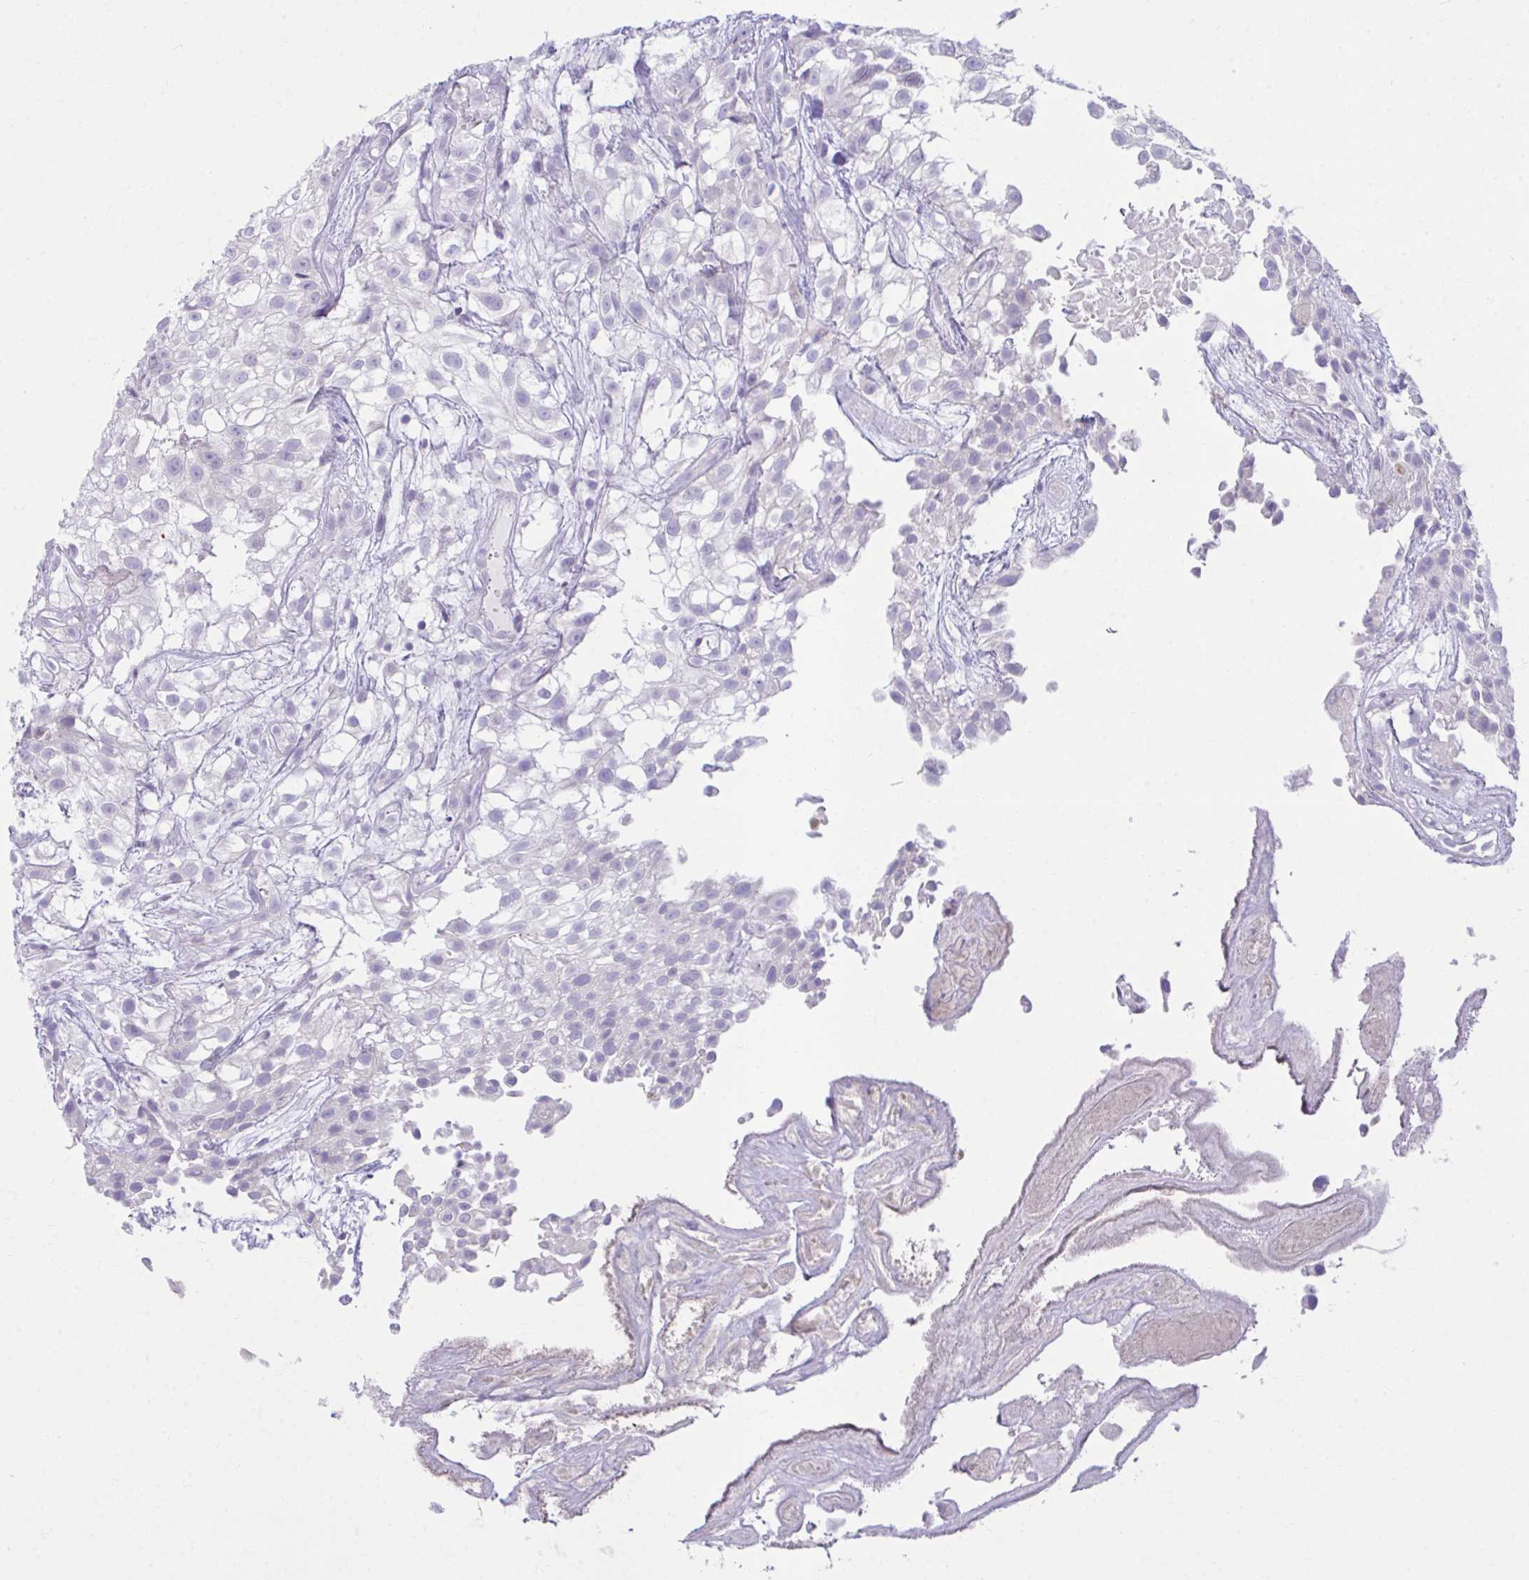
{"staining": {"intensity": "negative", "quantity": "none", "location": "none"}, "tissue": "urothelial cancer", "cell_type": "Tumor cells", "image_type": "cancer", "snomed": [{"axis": "morphology", "description": "Urothelial carcinoma, High grade"}, {"axis": "topography", "description": "Urinary bladder"}], "caption": "An immunohistochemistry (IHC) photomicrograph of urothelial cancer is shown. There is no staining in tumor cells of urothelial cancer. The staining was performed using DAB to visualize the protein expression in brown, while the nuclei were stained in blue with hematoxylin (Magnification: 20x).", "gene": "OR7A5", "patient": {"sex": "male", "age": 56}}